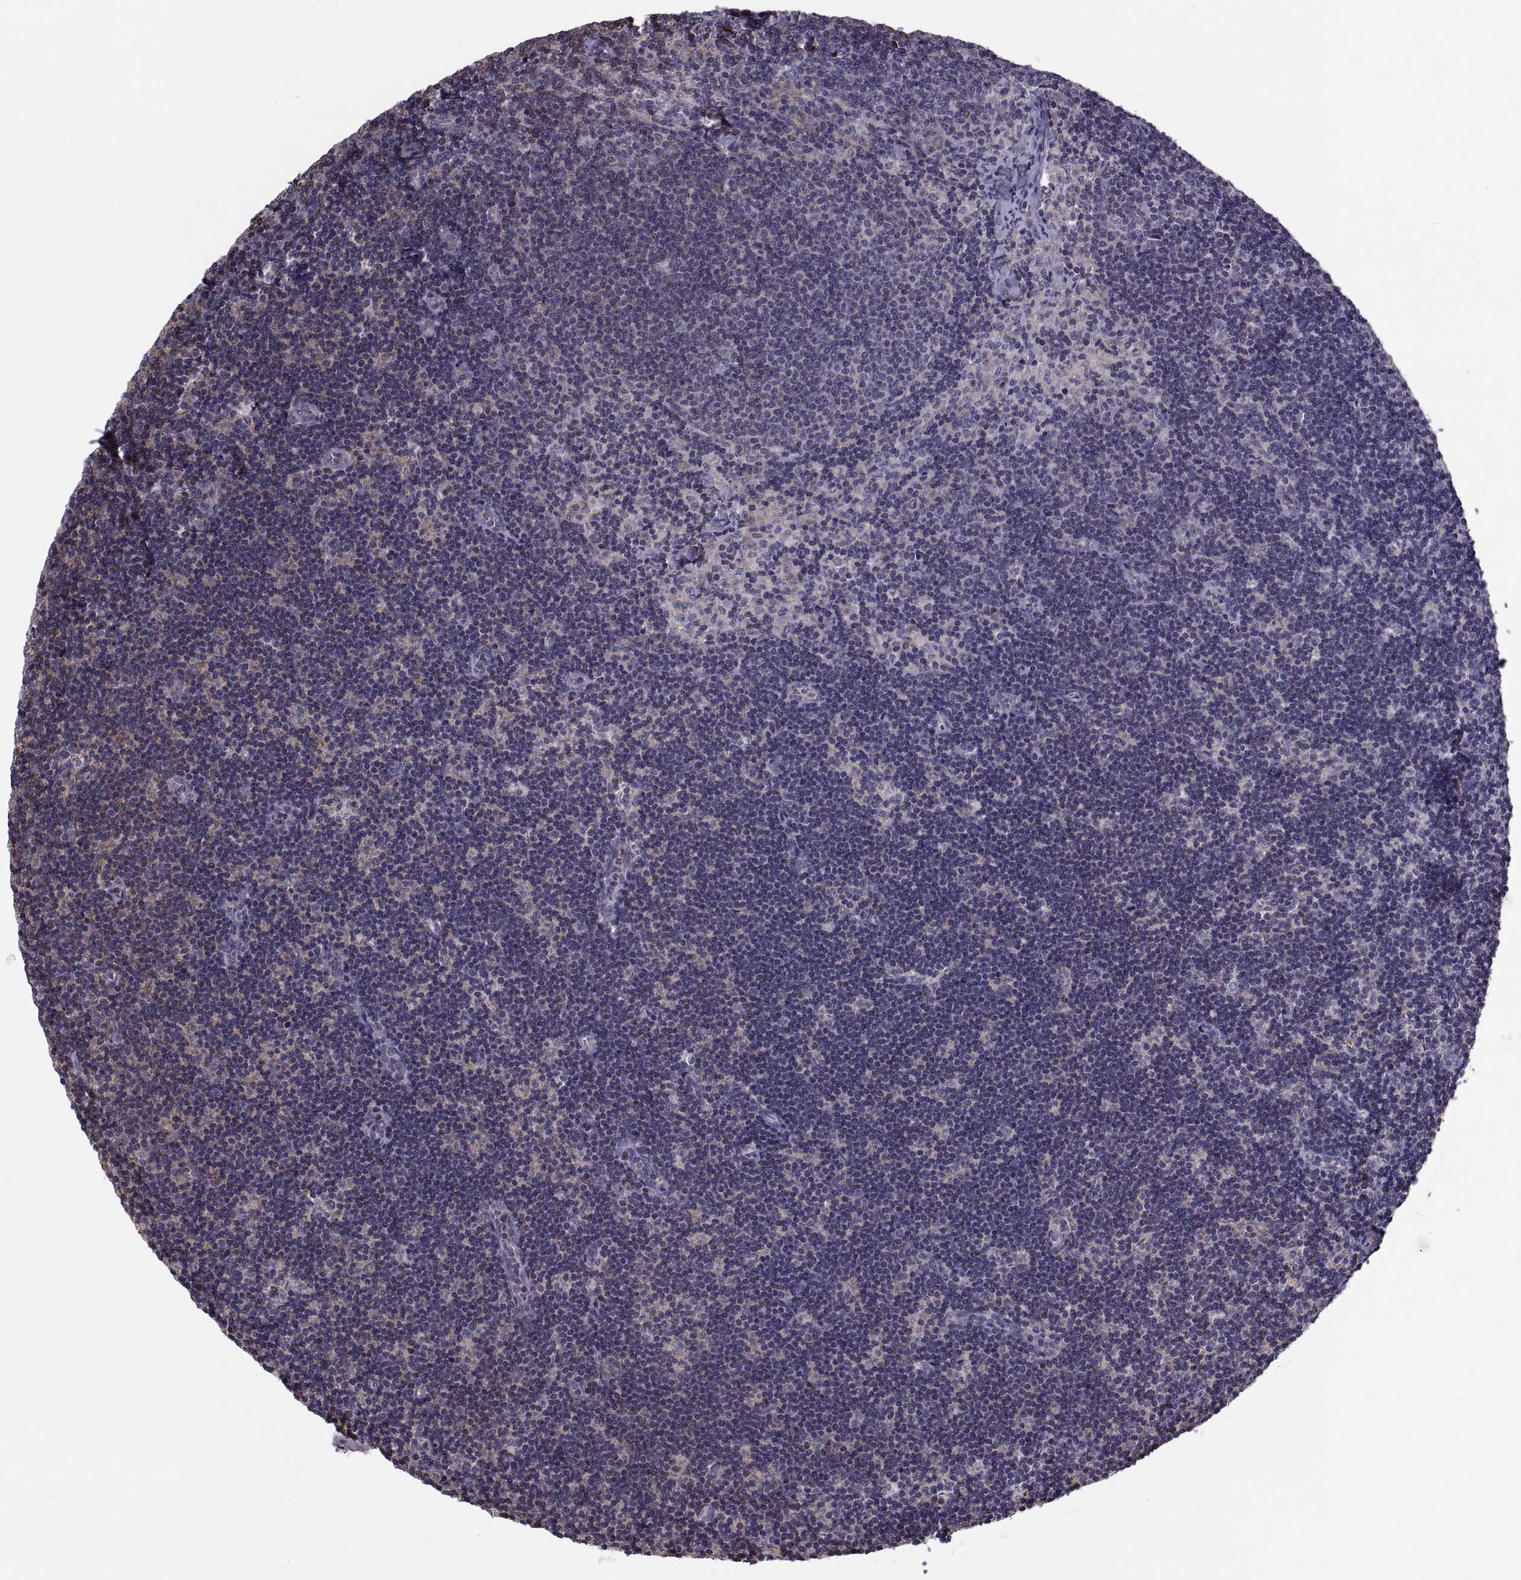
{"staining": {"intensity": "negative", "quantity": "none", "location": "none"}, "tissue": "lymph node", "cell_type": "Germinal center cells", "image_type": "normal", "snomed": [{"axis": "morphology", "description": "Normal tissue, NOS"}, {"axis": "topography", "description": "Lymph node"}], "caption": "The micrograph demonstrates no significant positivity in germinal center cells of lymph node. (DAB (3,3'-diaminobenzidine) IHC, high magnification).", "gene": "ANO1", "patient": {"sex": "female", "age": 34}}